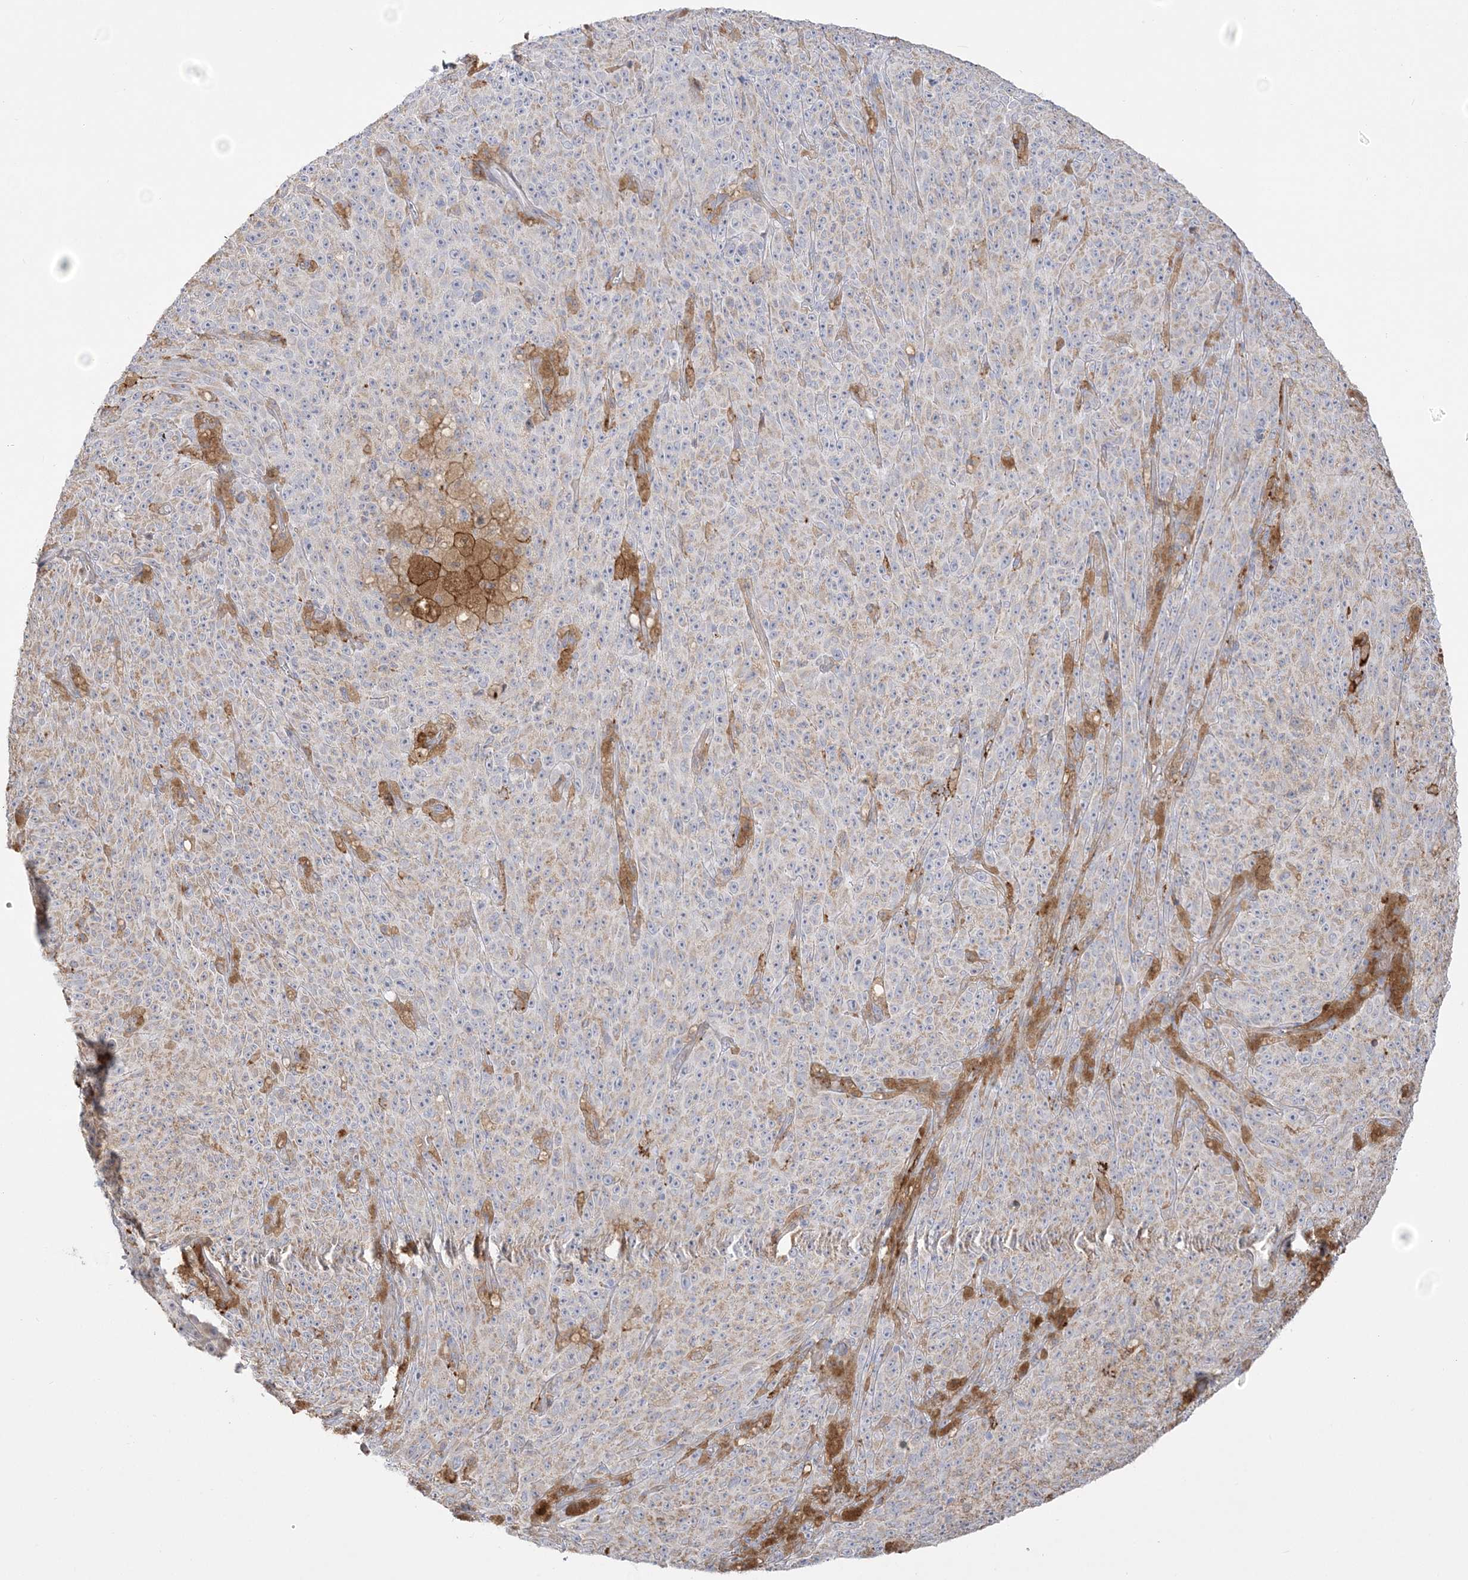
{"staining": {"intensity": "negative", "quantity": "none", "location": "none"}, "tissue": "melanoma", "cell_type": "Tumor cells", "image_type": "cancer", "snomed": [{"axis": "morphology", "description": "Malignant melanoma, NOS"}, {"axis": "topography", "description": "Skin"}], "caption": "DAB (3,3'-diaminobenzidine) immunohistochemical staining of malignant melanoma demonstrates no significant expression in tumor cells.", "gene": "HAAO", "patient": {"sex": "female", "age": 82}}